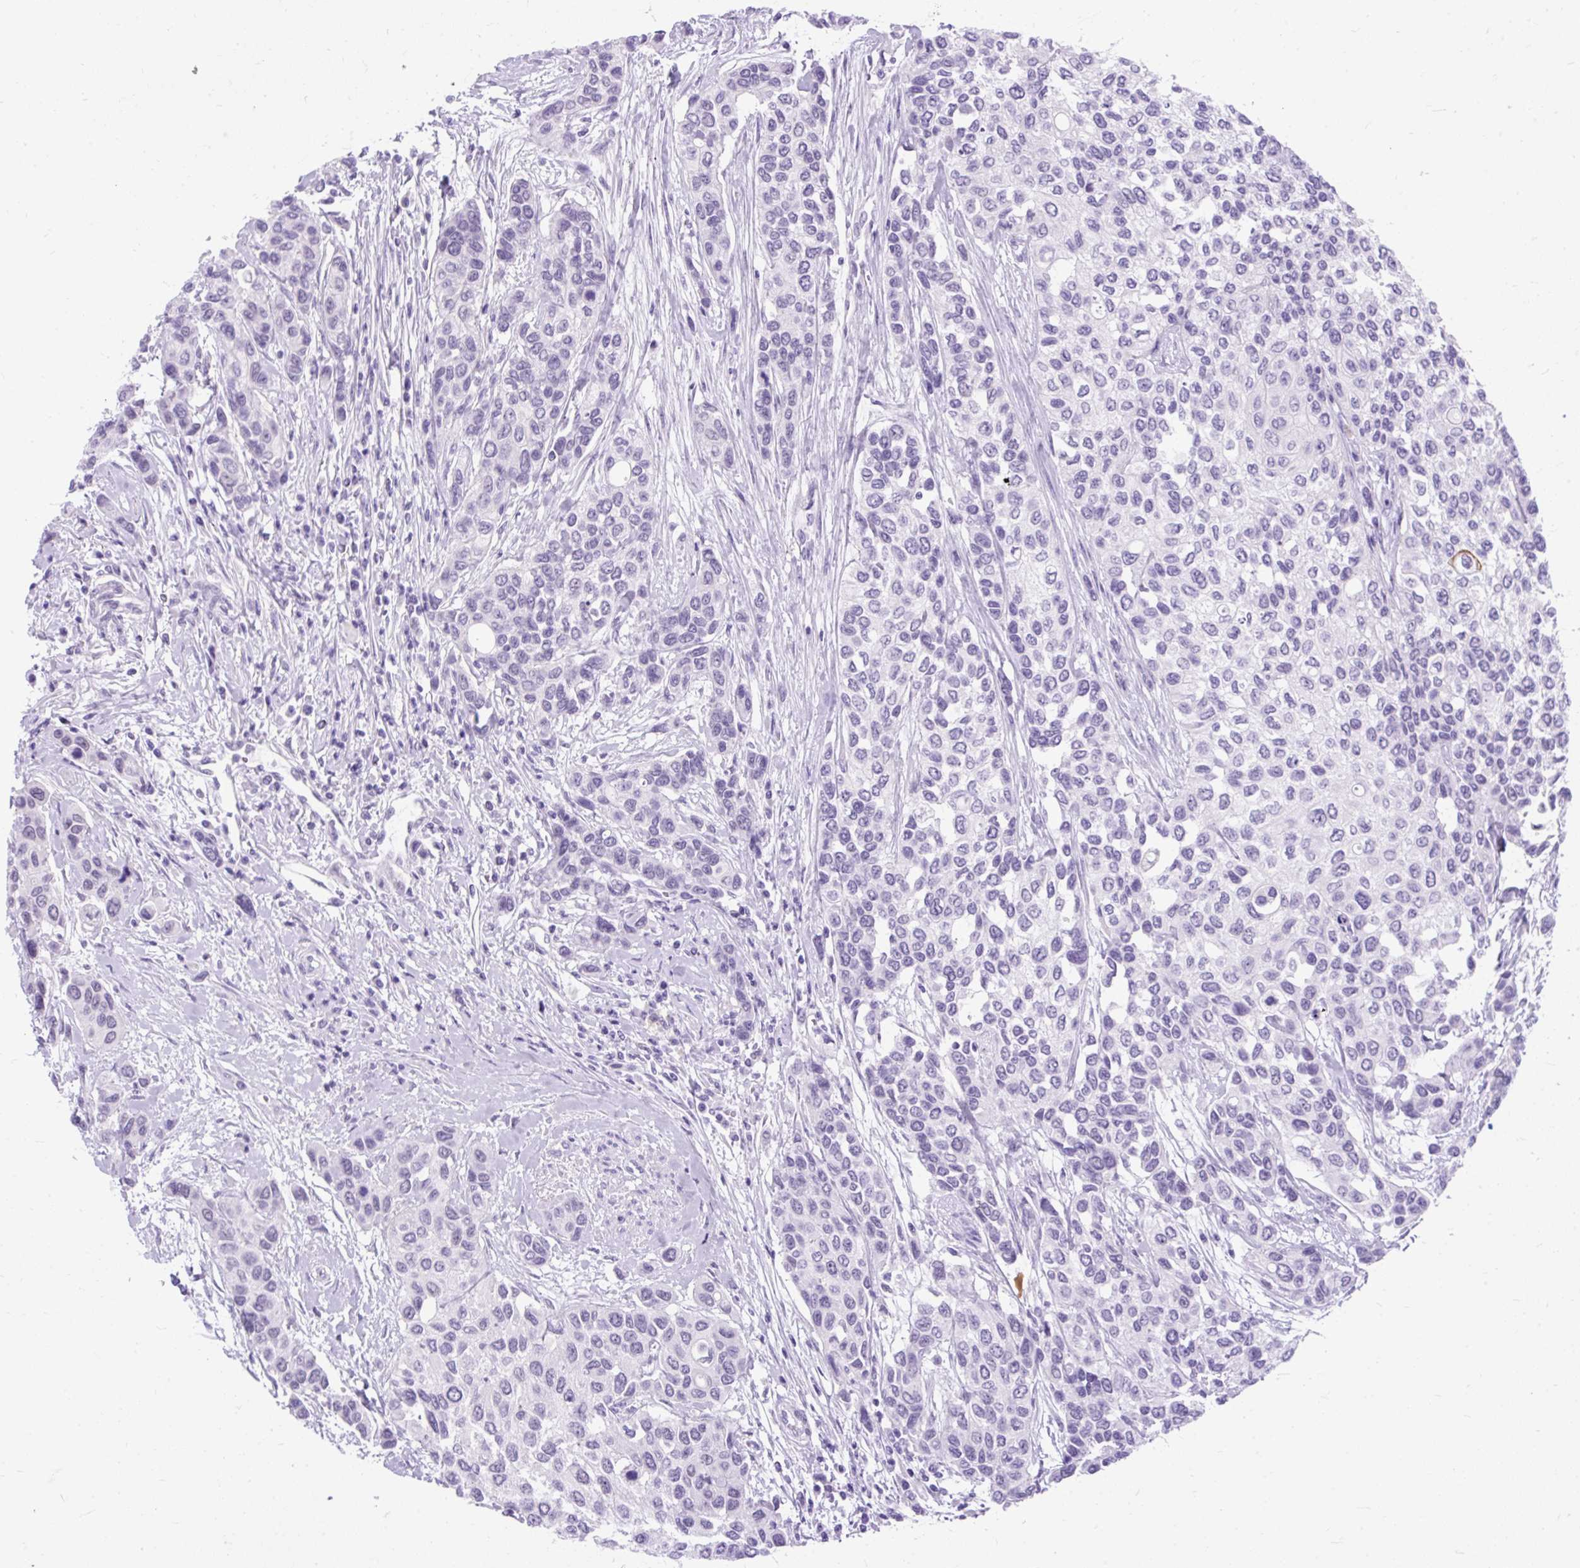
{"staining": {"intensity": "negative", "quantity": "none", "location": "none"}, "tissue": "urothelial cancer", "cell_type": "Tumor cells", "image_type": "cancer", "snomed": [{"axis": "morphology", "description": "Normal tissue, NOS"}, {"axis": "morphology", "description": "Urothelial carcinoma, High grade"}, {"axis": "topography", "description": "Vascular tissue"}, {"axis": "topography", "description": "Urinary bladder"}], "caption": "IHC photomicrograph of neoplastic tissue: high-grade urothelial carcinoma stained with DAB shows no significant protein staining in tumor cells. Nuclei are stained in blue.", "gene": "SCGB1A1", "patient": {"sex": "female", "age": 56}}